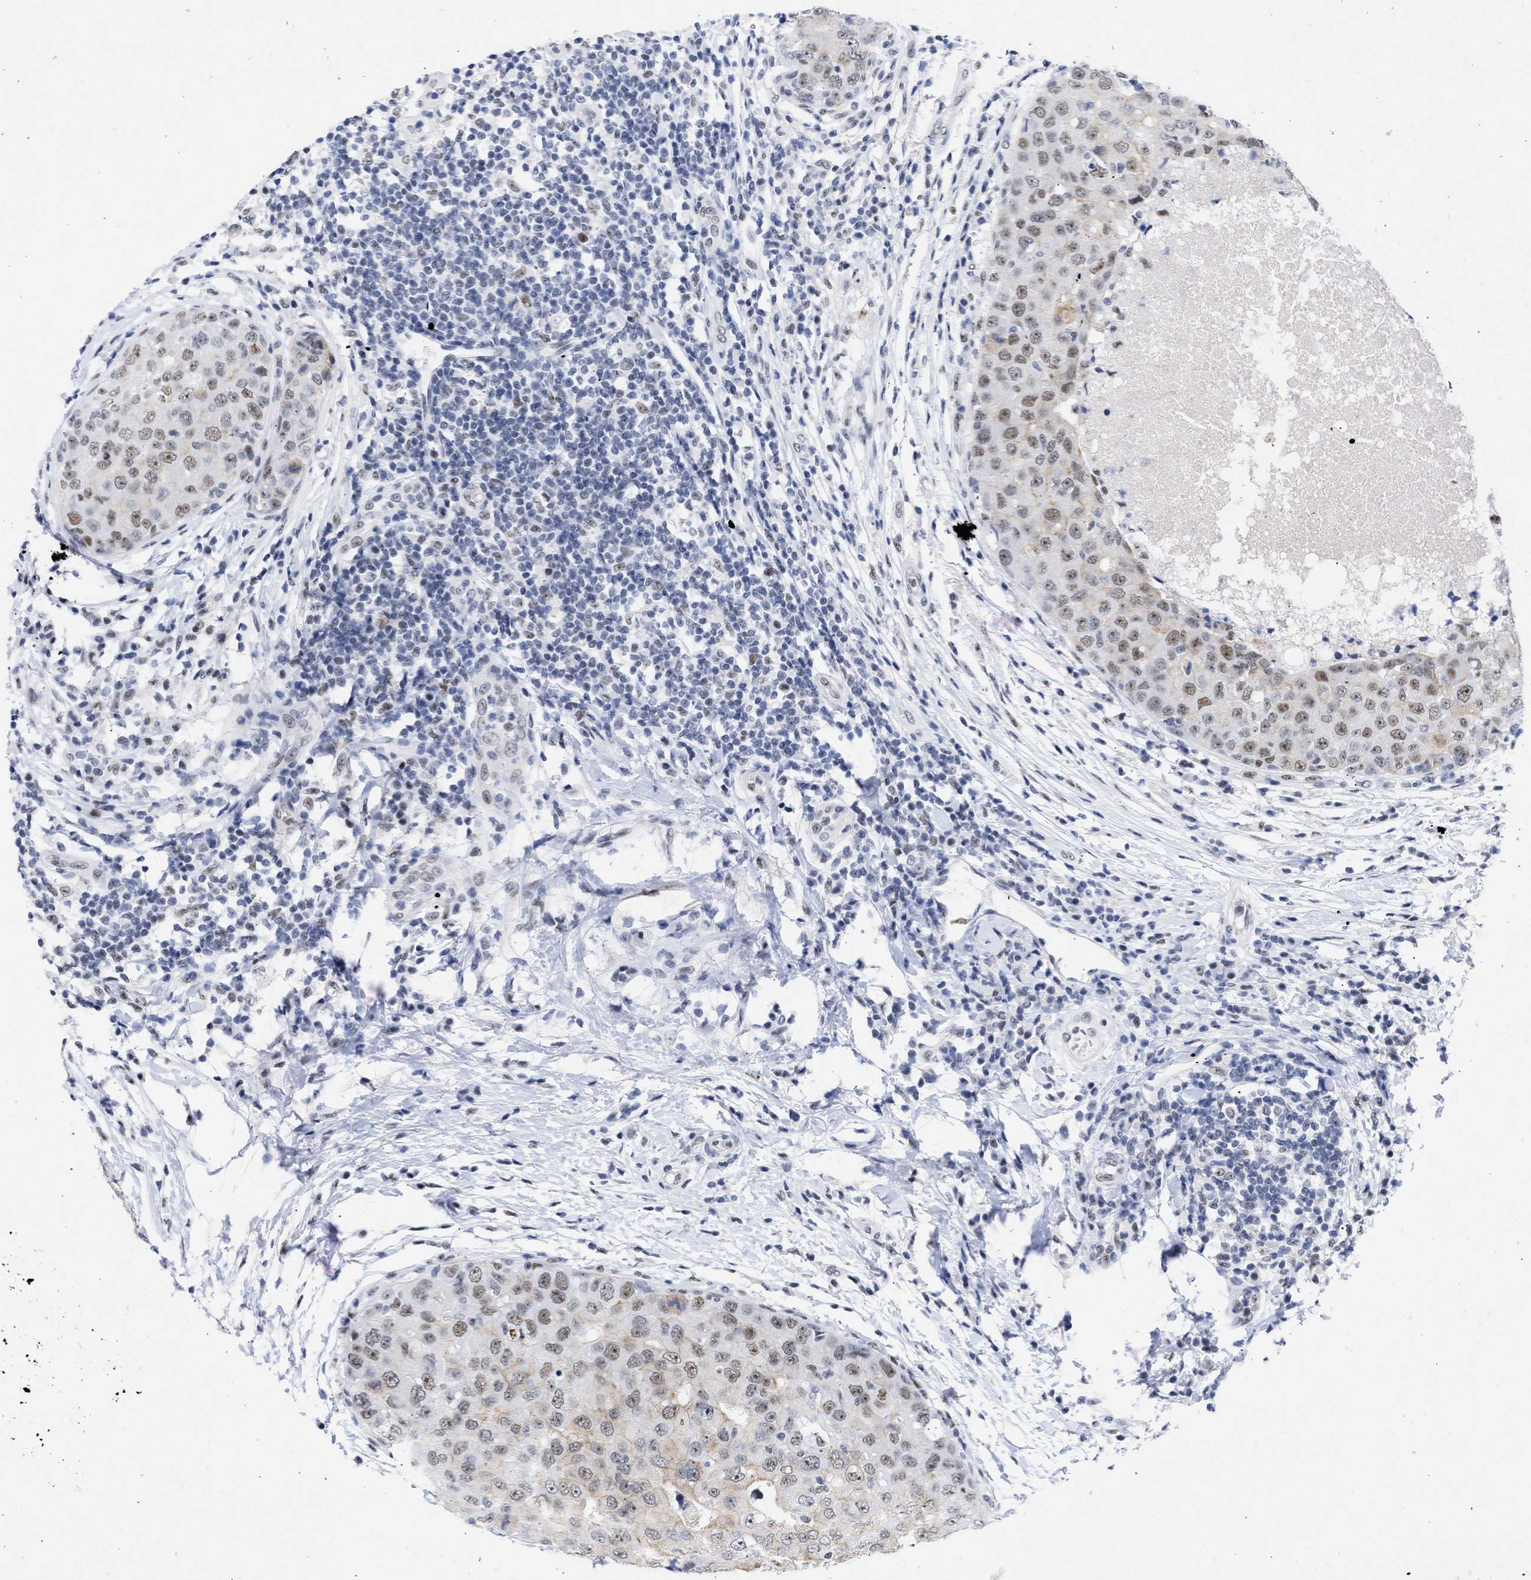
{"staining": {"intensity": "weak", "quantity": "25%-75%", "location": "nuclear"}, "tissue": "breast cancer", "cell_type": "Tumor cells", "image_type": "cancer", "snomed": [{"axis": "morphology", "description": "Duct carcinoma"}, {"axis": "topography", "description": "Breast"}], "caption": "An immunohistochemistry image of tumor tissue is shown. Protein staining in brown highlights weak nuclear positivity in infiltrating ductal carcinoma (breast) within tumor cells. (brown staining indicates protein expression, while blue staining denotes nuclei).", "gene": "DDX41", "patient": {"sex": "female", "age": 27}}